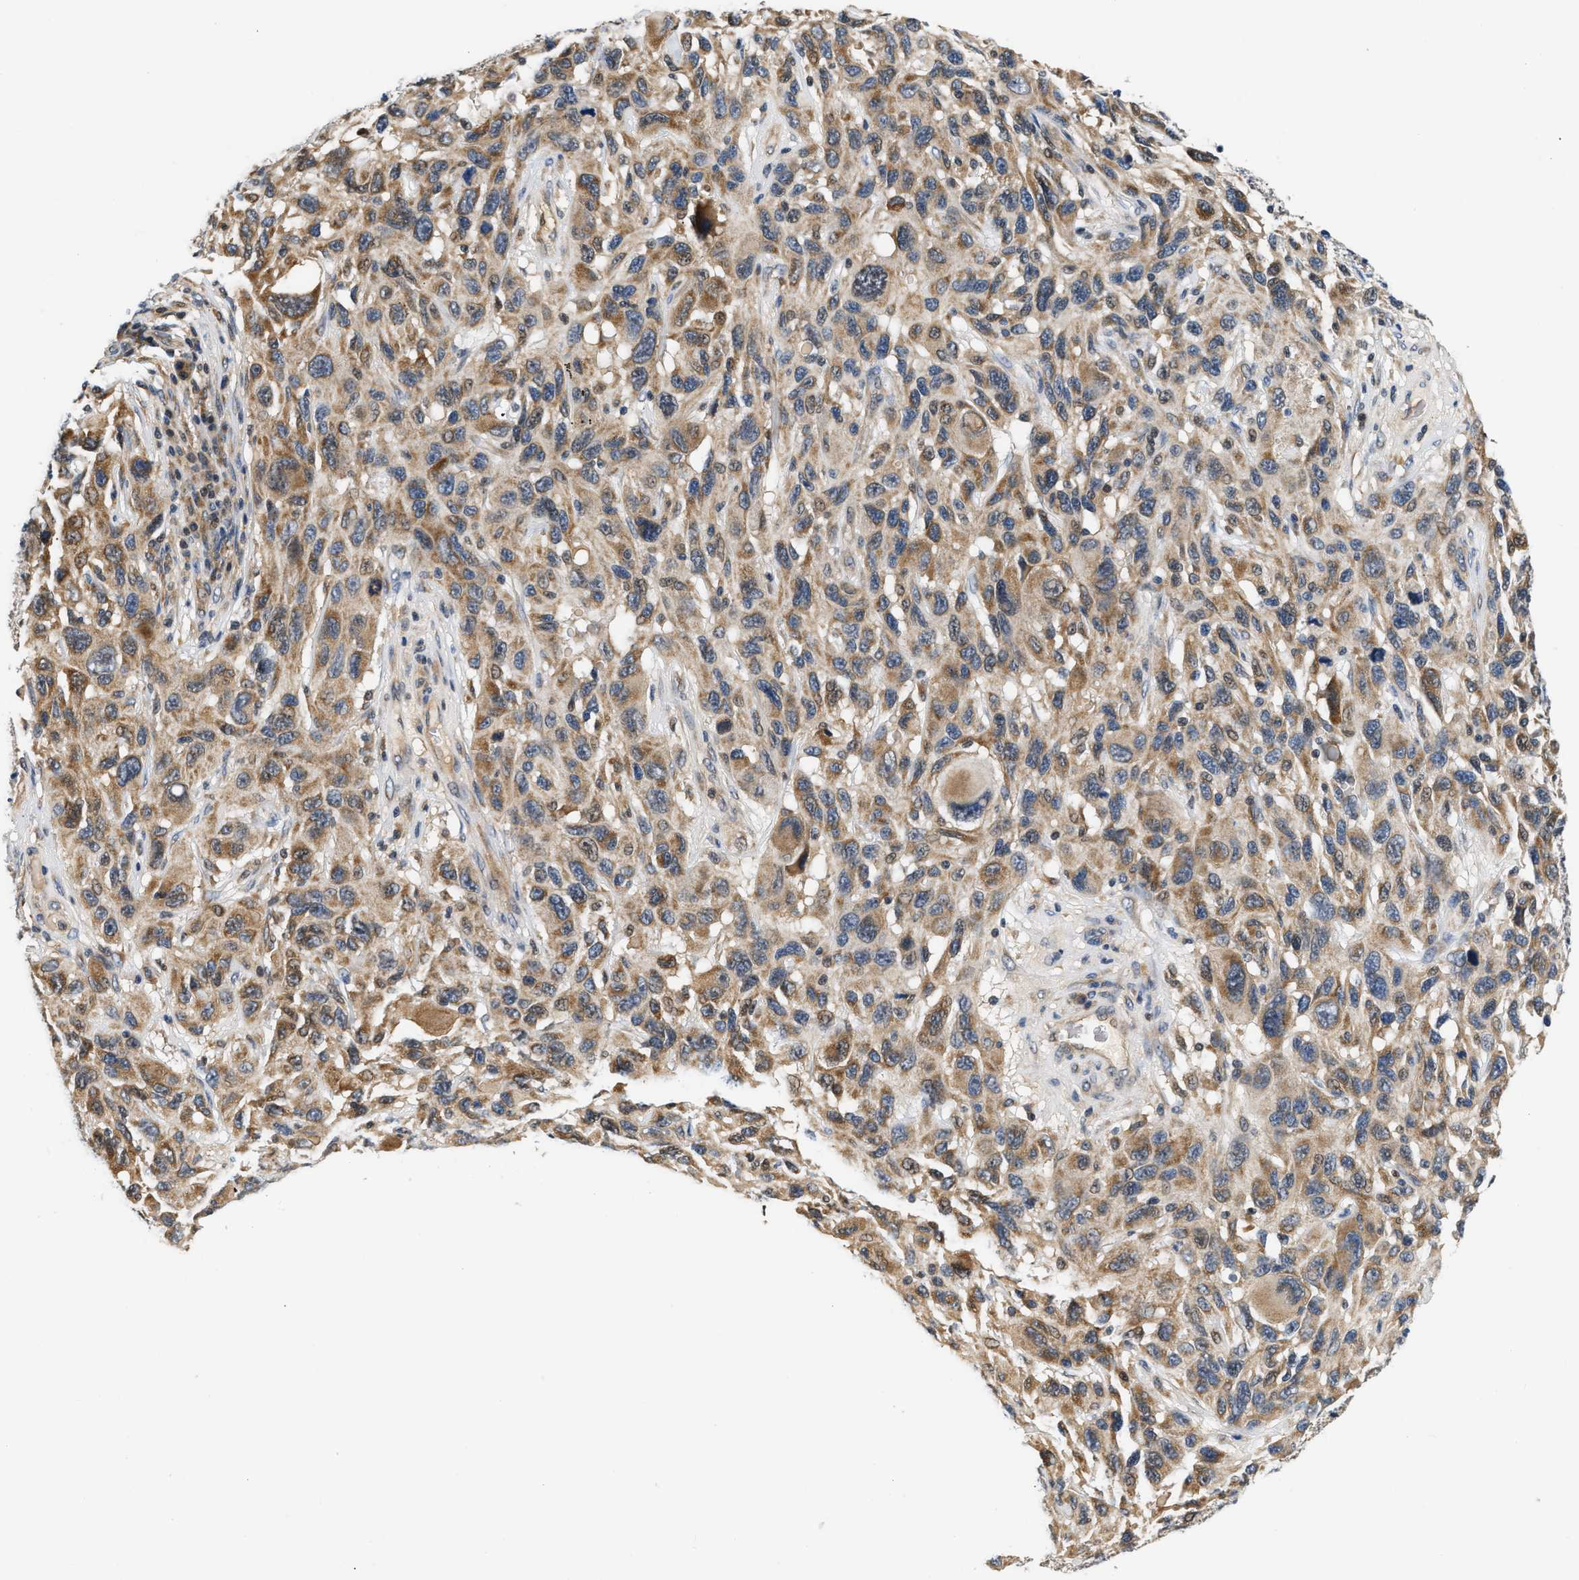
{"staining": {"intensity": "moderate", "quantity": ">75%", "location": "cytoplasmic/membranous"}, "tissue": "melanoma", "cell_type": "Tumor cells", "image_type": "cancer", "snomed": [{"axis": "morphology", "description": "Malignant melanoma, NOS"}, {"axis": "topography", "description": "Skin"}], "caption": "Melanoma stained with a brown dye shows moderate cytoplasmic/membranous positive positivity in about >75% of tumor cells.", "gene": "TNIP2", "patient": {"sex": "male", "age": 53}}